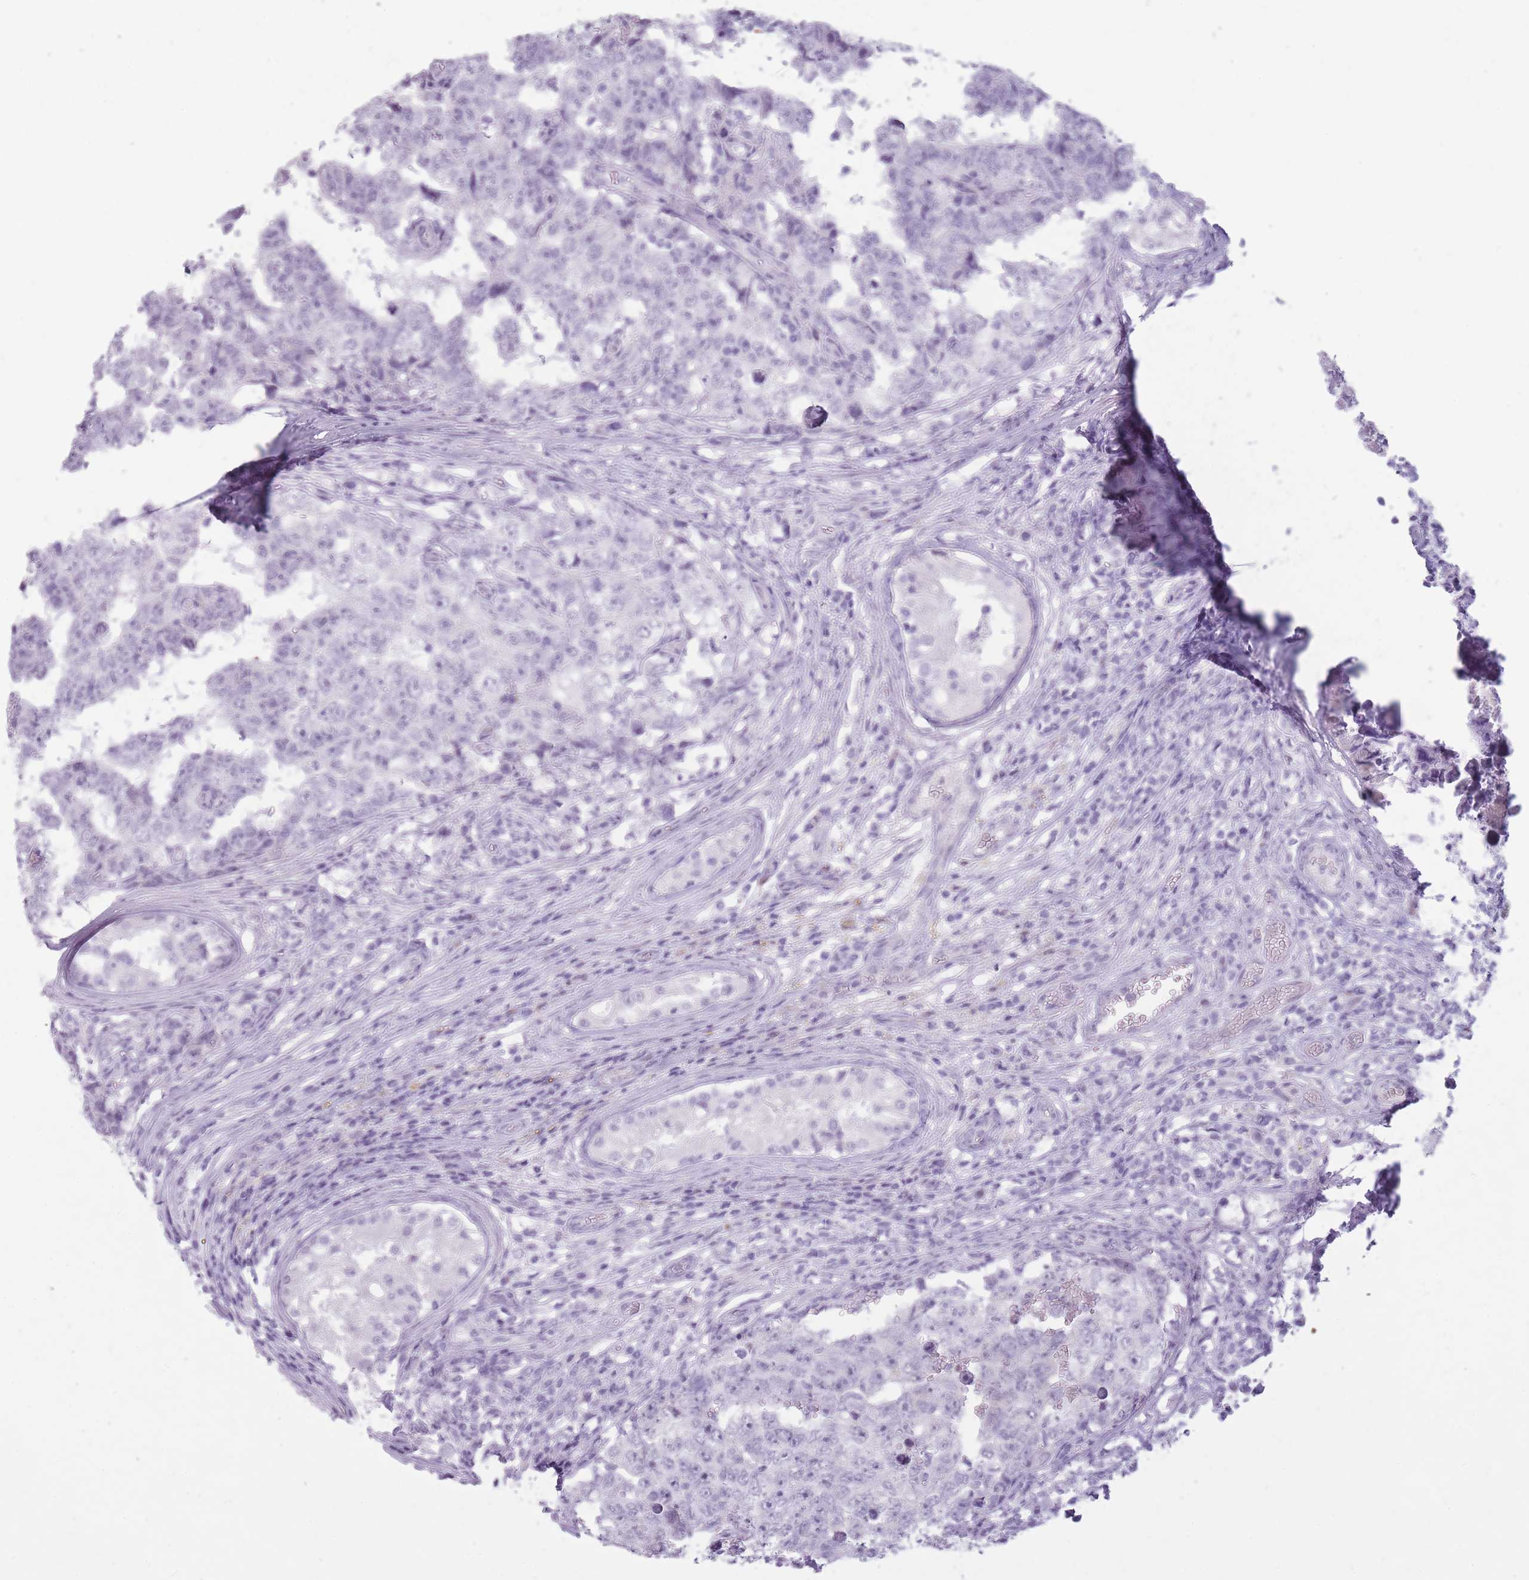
{"staining": {"intensity": "negative", "quantity": "none", "location": "none"}, "tissue": "testis cancer", "cell_type": "Tumor cells", "image_type": "cancer", "snomed": [{"axis": "morphology", "description": "Carcinoma, Embryonal, NOS"}, {"axis": "topography", "description": "Testis"}], "caption": "The micrograph demonstrates no staining of tumor cells in testis cancer. Nuclei are stained in blue.", "gene": "GOLGA6D", "patient": {"sex": "male", "age": 25}}